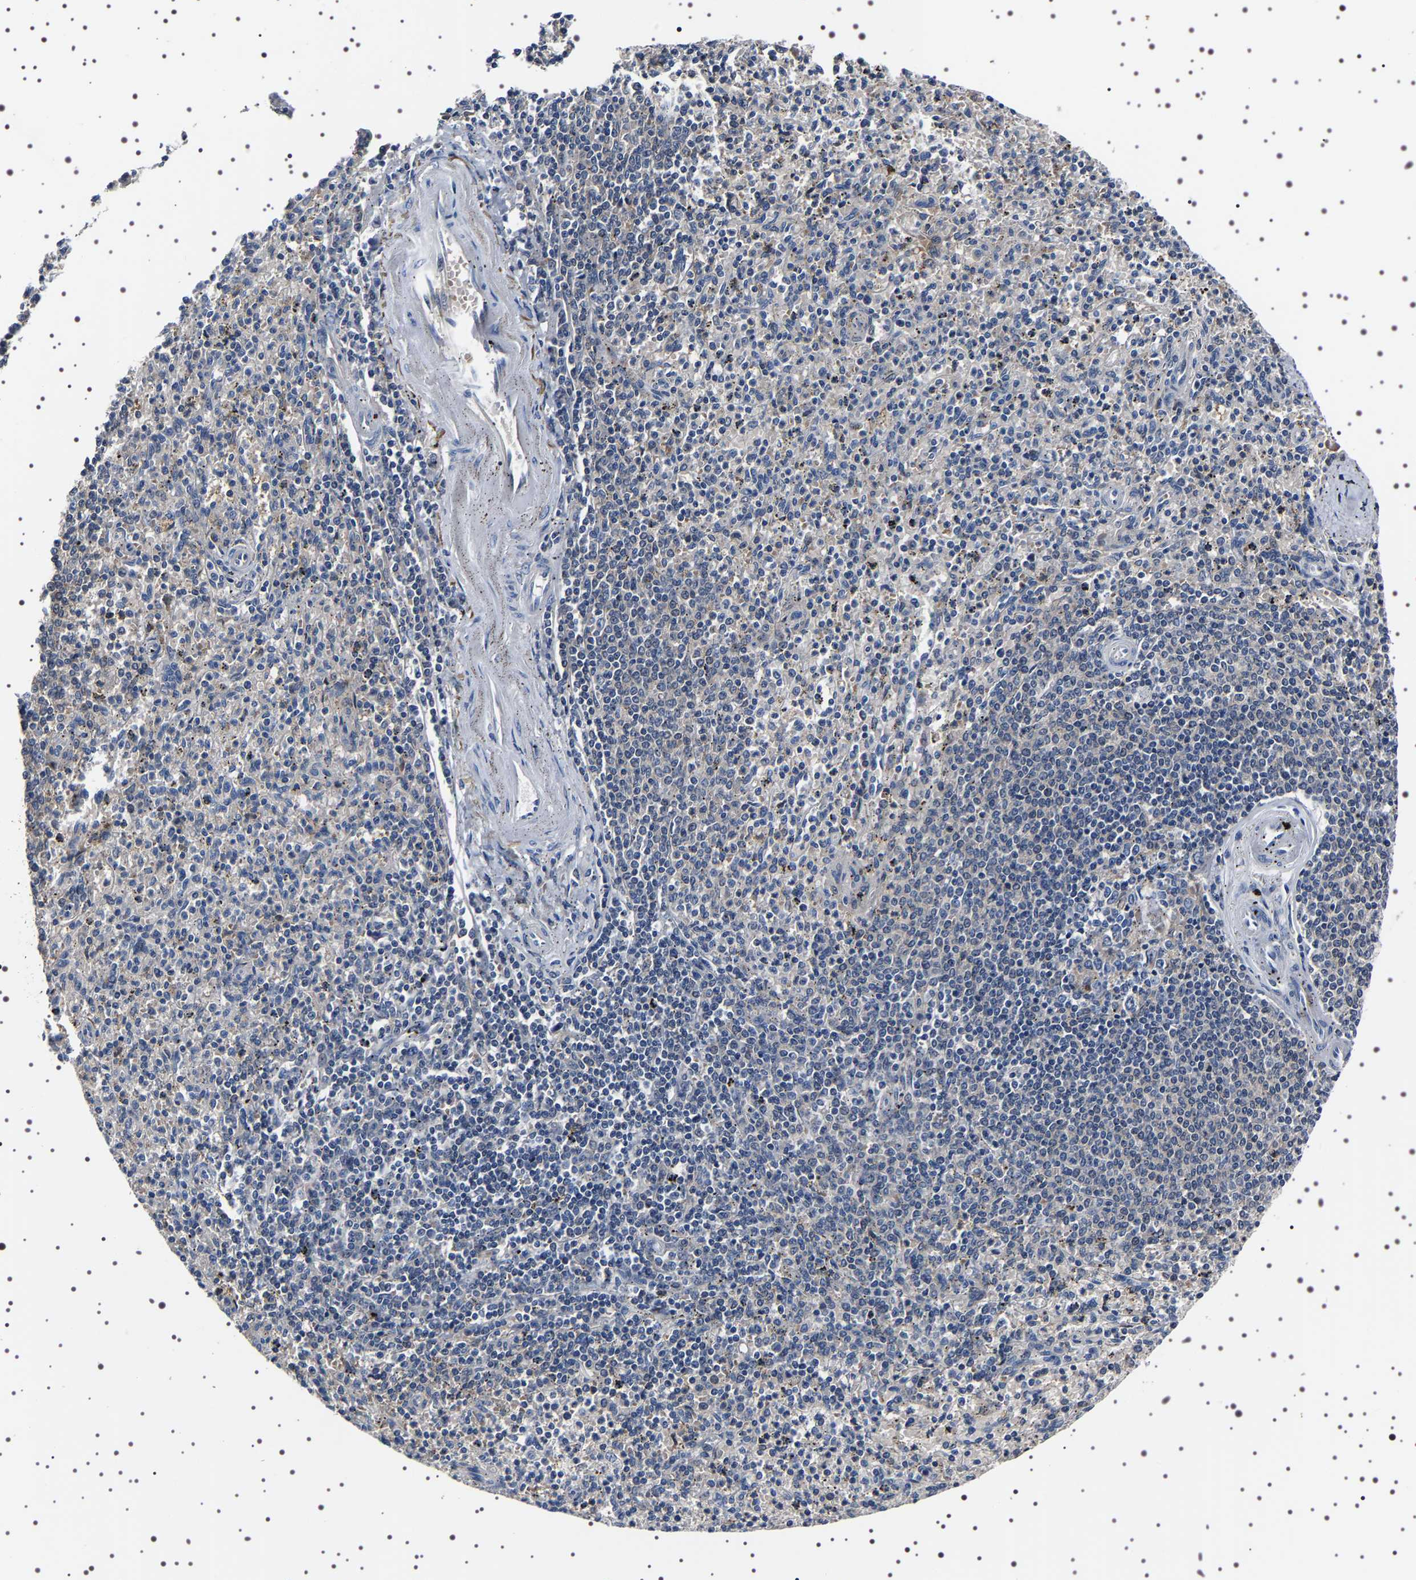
{"staining": {"intensity": "negative", "quantity": "none", "location": "none"}, "tissue": "spleen", "cell_type": "Cells in red pulp", "image_type": "normal", "snomed": [{"axis": "morphology", "description": "Normal tissue, NOS"}, {"axis": "topography", "description": "Spleen"}], "caption": "This is an immunohistochemistry (IHC) micrograph of normal spleen. There is no staining in cells in red pulp.", "gene": "TARBP1", "patient": {"sex": "male", "age": 72}}